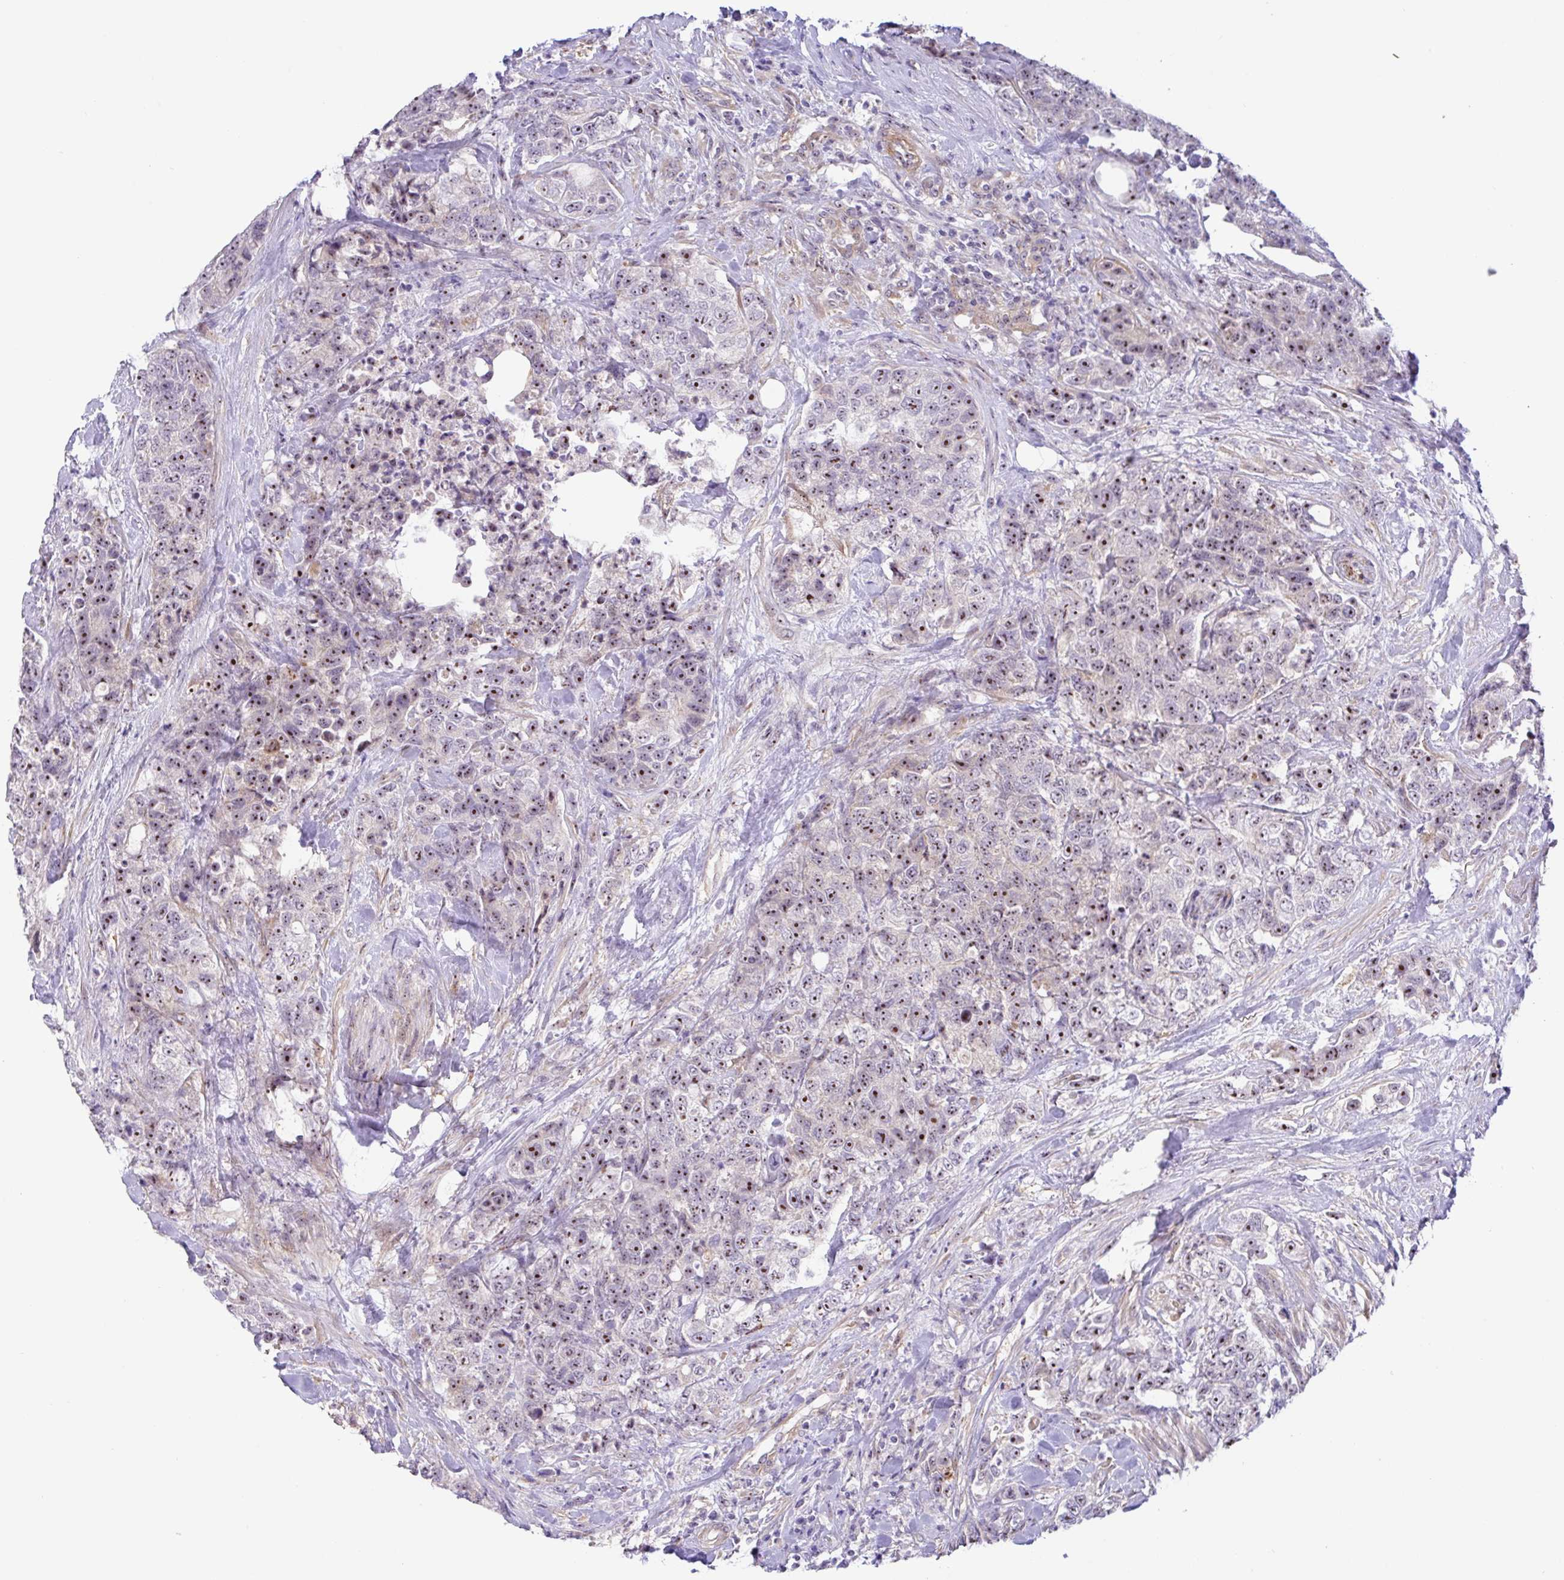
{"staining": {"intensity": "strong", "quantity": "25%-75%", "location": "nuclear"}, "tissue": "urothelial cancer", "cell_type": "Tumor cells", "image_type": "cancer", "snomed": [{"axis": "morphology", "description": "Urothelial carcinoma, High grade"}, {"axis": "topography", "description": "Urinary bladder"}], "caption": "This is an image of IHC staining of urothelial carcinoma (high-grade), which shows strong expression in the nuclear of tumor cells.", "gene": "MXRA8", "patient": {"sex": "female", "age": 78}}